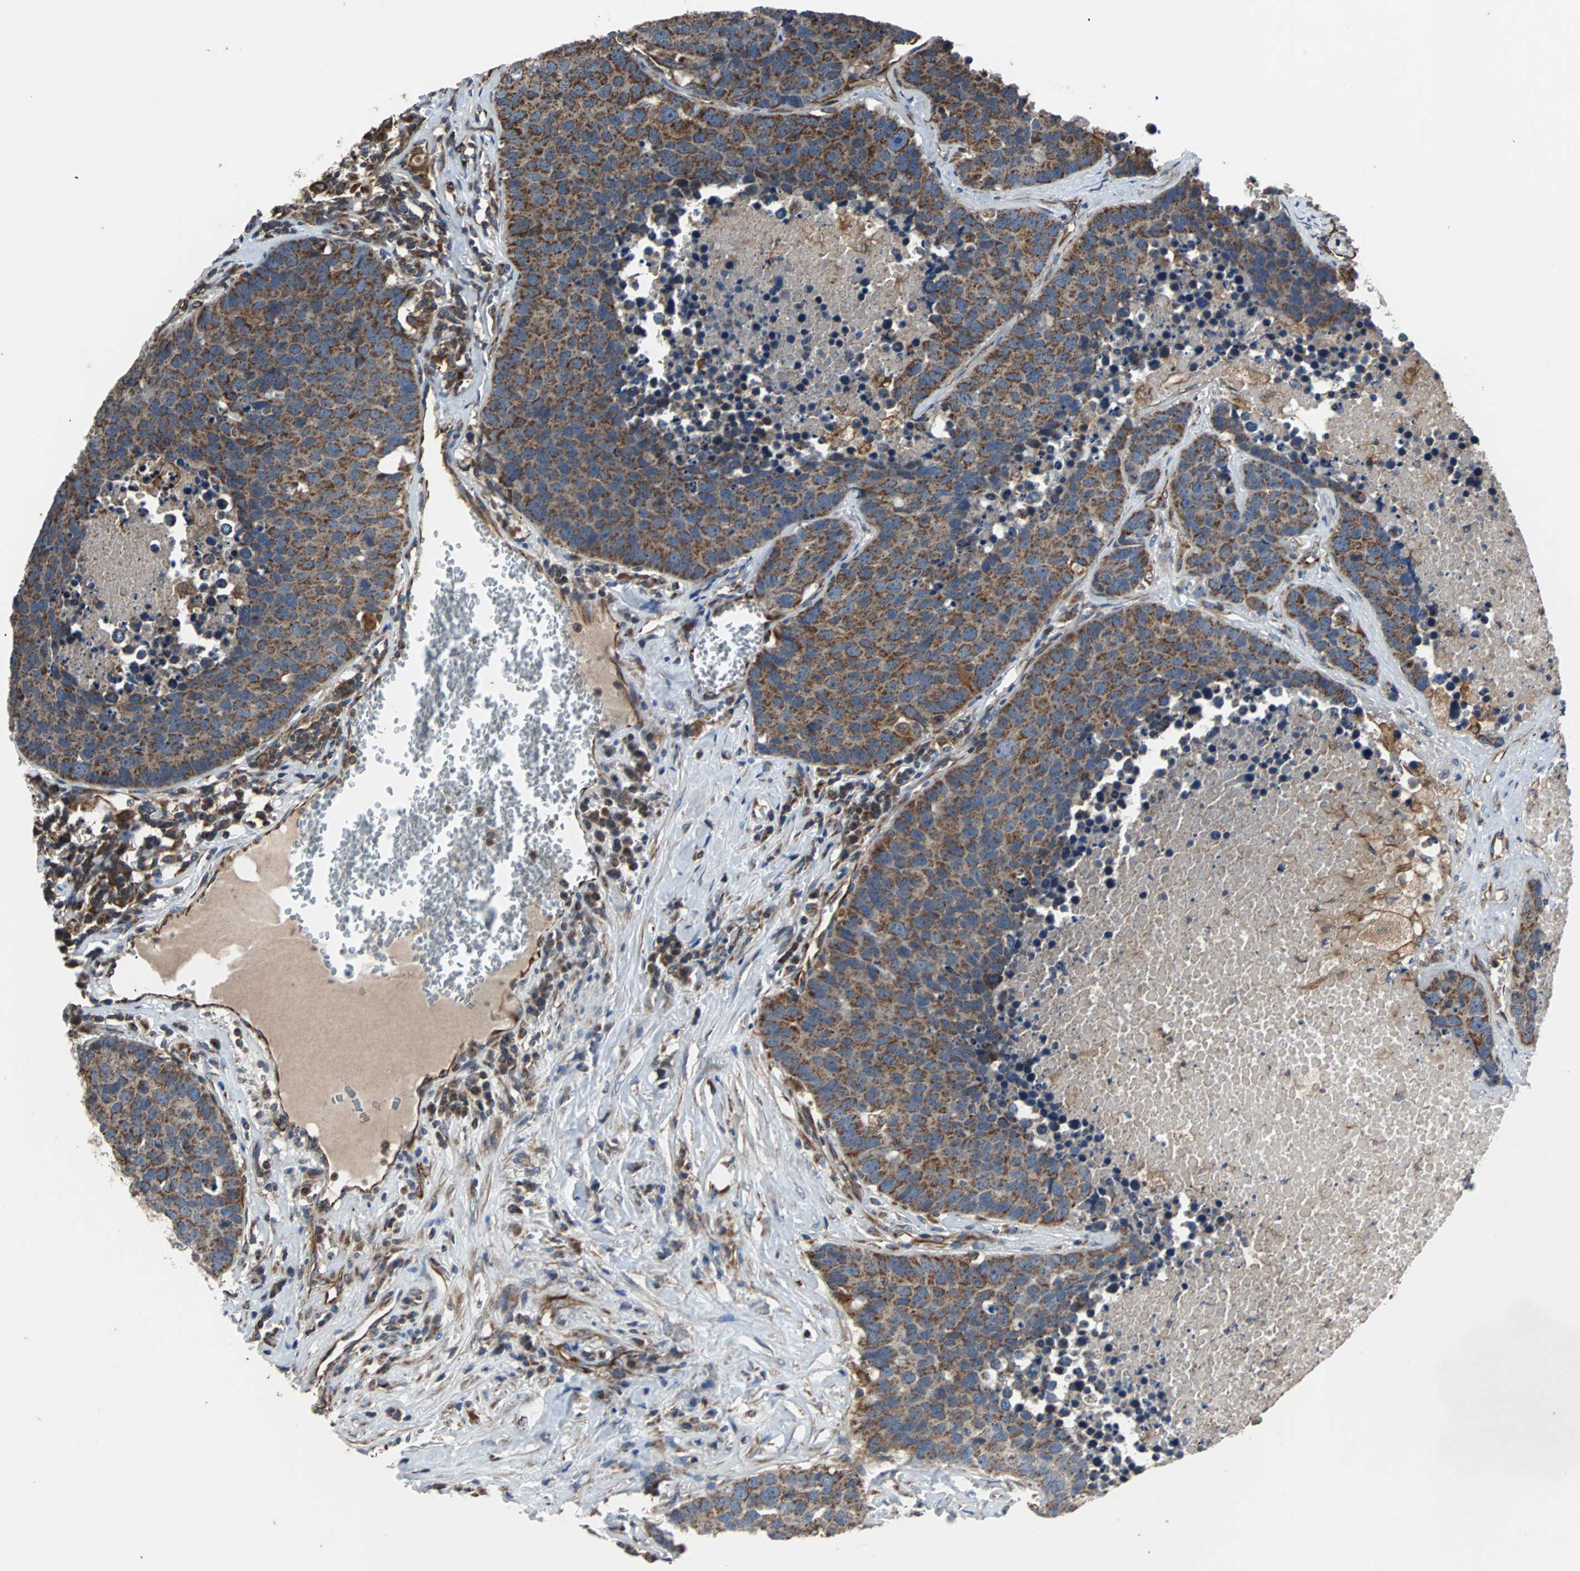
{"staining": {"intensity": "moderate", "quantity": ">75%", "location": "cytoplasmic/membranous"}, "tissue": "carcinoid", "cell_type": "Tumor cells", "image_type": "cancer", "snomed": [{"axis": "morphology", "description": "Carcinoid, malignant, NOS"}, {"axis": "topography", "description": "Lung"}], "caption": "Moderate cytoplasmic/membranous protein expression is appreciated in about >75% of tumor cells in carcinoid (malignant).", "gene": "ACTR3", "patient": {"sex": "male", "age": 60}}